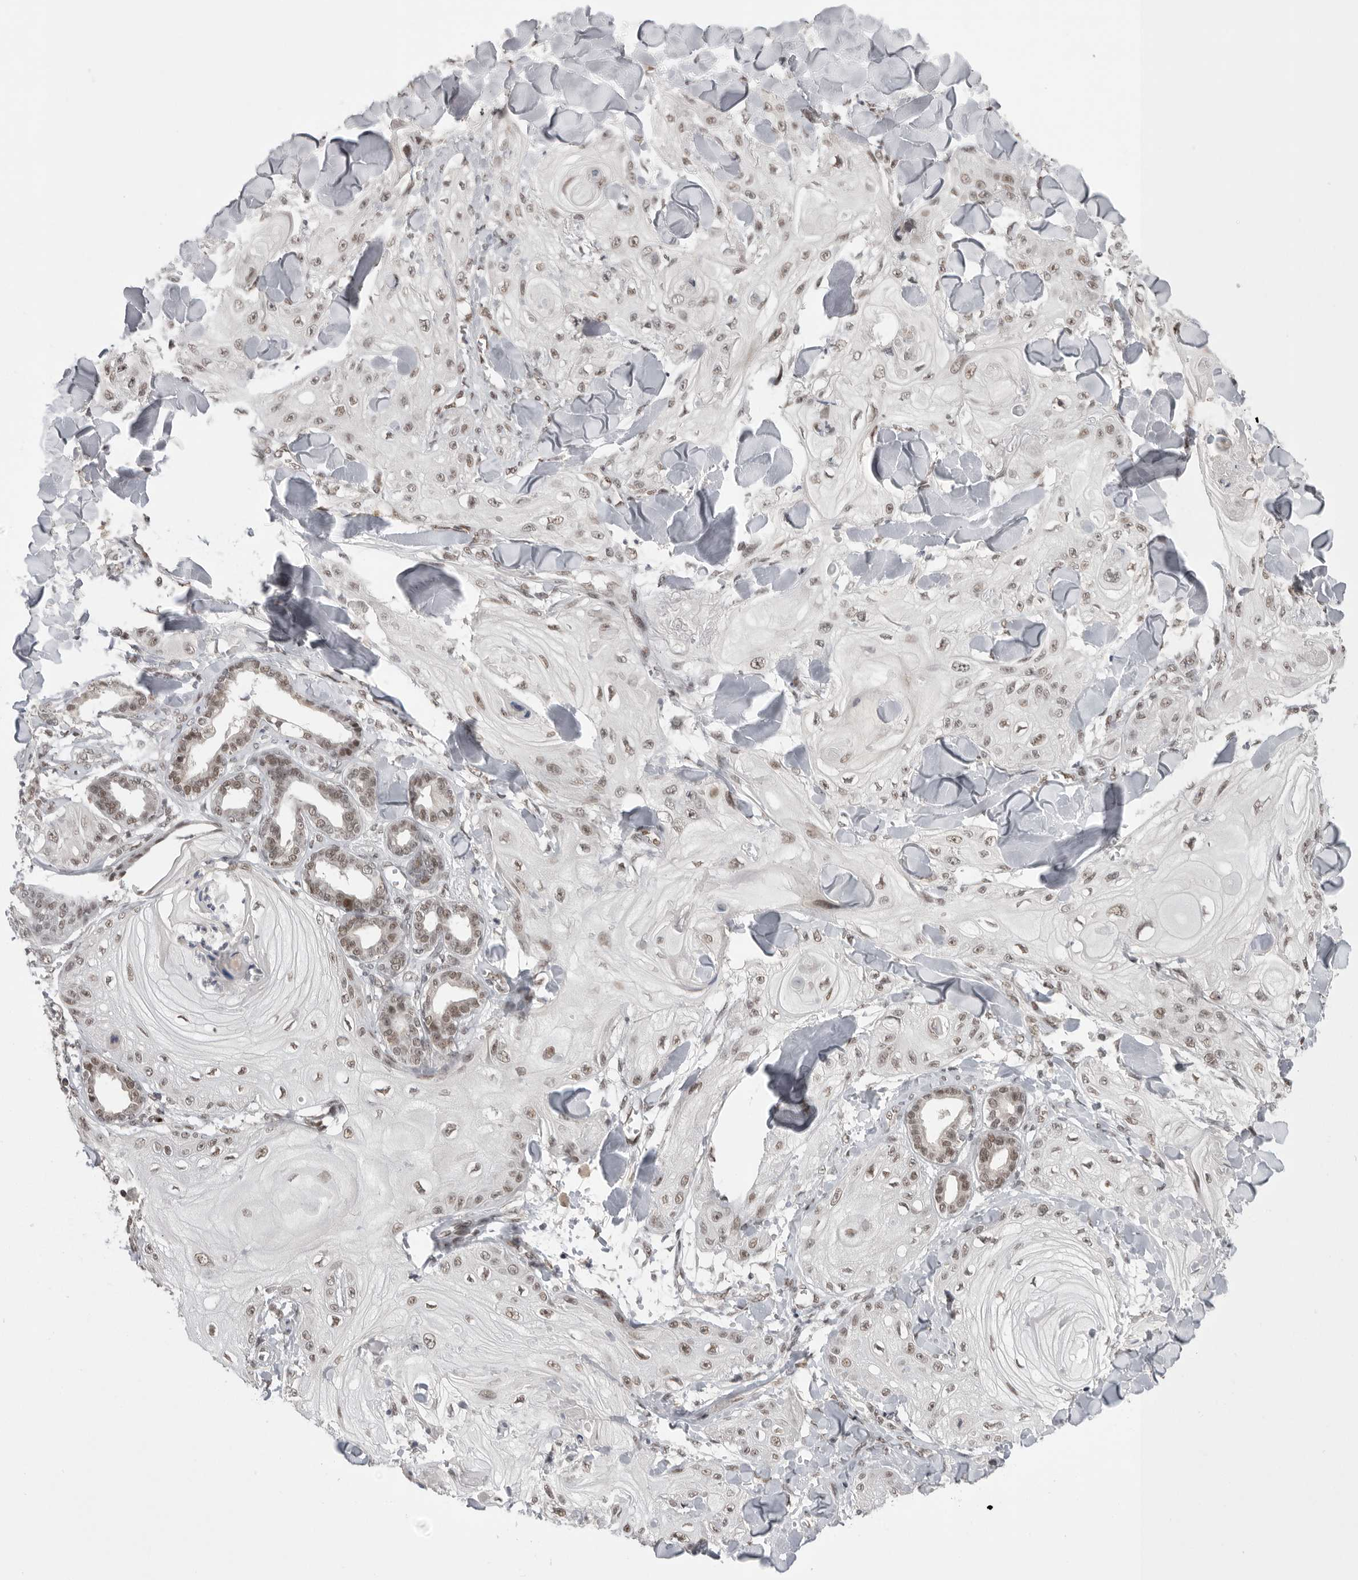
{"staining": {"intensity": "weak", "quantity": ">75%", "location": "nuclear"}, "tissue": "skin cancer", "cell_type": "Tumor cells", "image_type": "cancer", "snomed": [{"axis": "morphology", "description": "Squamous cell carcinoma, NOS"}, {"axis": "topography", "description": "Skin"}], "caption": "Weak nuclear staining for a protein is seen in about >75% of tumor cells of squamous cell carcinoma (skin) using immunohistochemistry (IHC).", "gene": "POU5F1", "patient": {"sex": "male", "age": 74}}